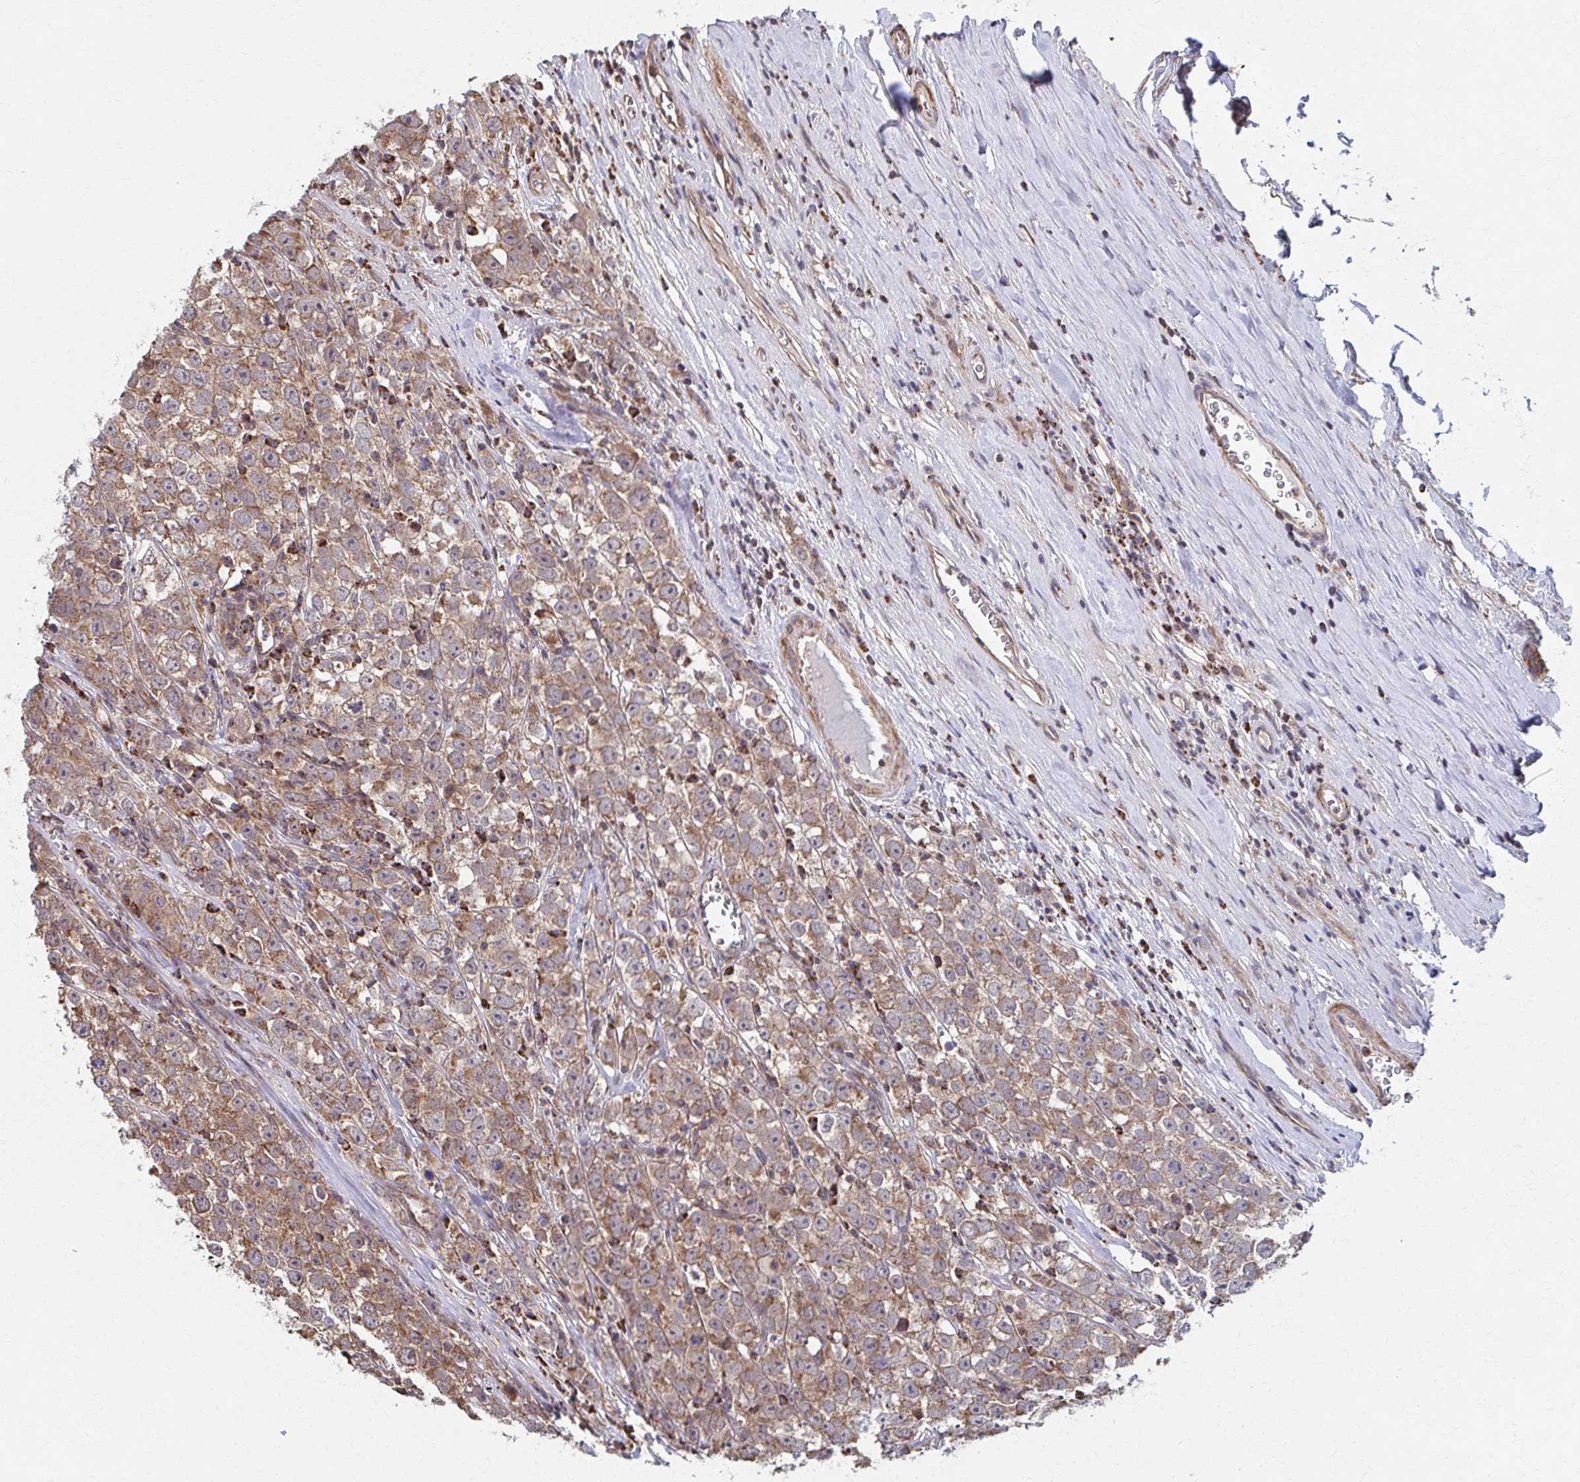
{"staining": {"intensity": "moderate", "quantity": ">75%", "location": "cytoplasmic/membranous"}, "tissue": "testis cancer", "cell_type": "Tumor cells", "image_type": "cancer", "snomed": [{"axis": "morphology", "description": "Seminoma, NOS"}, {"axis": "morphology", "description": "Carcinoma, Embryonal, NOS"}, {"axis": "topography", "description": "Testis"}], "caption": "Moderate cytoplasmic/membranous protein staining is present in about >75% of tumor cells in testis cancer. (IHC, brightfield microscopy, high magnification).", "gene": "KLHL34", "patient": {"sex": "male", "age": 52}}